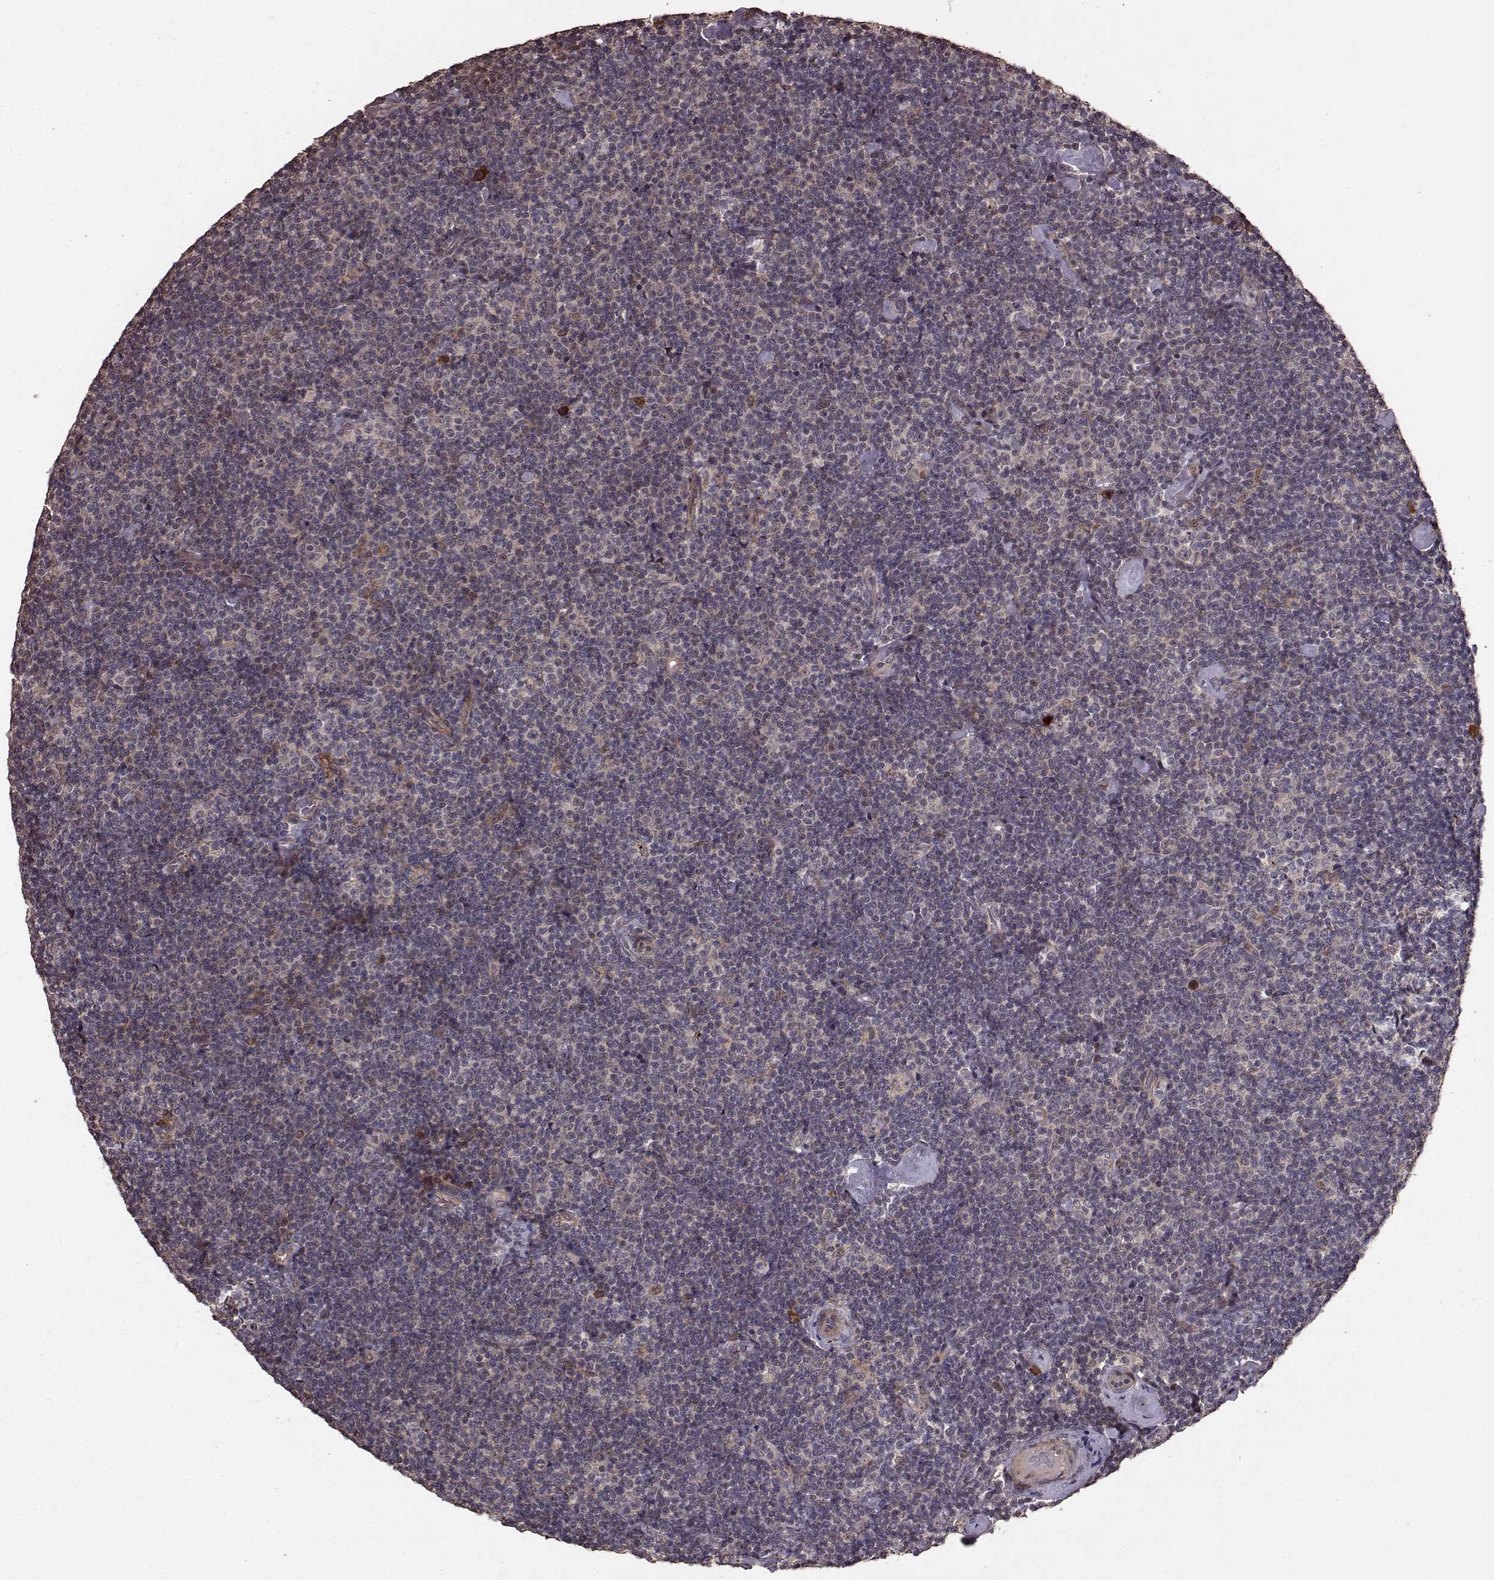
{"staining": {"intensity": "weak", "quantity": ">75%", "location": "cytoplasmic/membranous"}, "tissue": "lymphoma", "cell_type": "Tumor cells", "image_type": "cancer", "snomed": [{"axis": "morphology", "description": "Malignant lymphoma, non-Hodgkin's type, Low grade"}, {"axis": "topography", "description": "Lymph node"}], "caption": "Protein analysis of lymphoma tissue displays weak cytoplasmic/membranous staining in approximately >75% of tumor cells. (brown staining indicates protein expression, while blue staining denotes nuclei).", "gene": "USP15", "patient": {"sex": "male", "age": 81}}